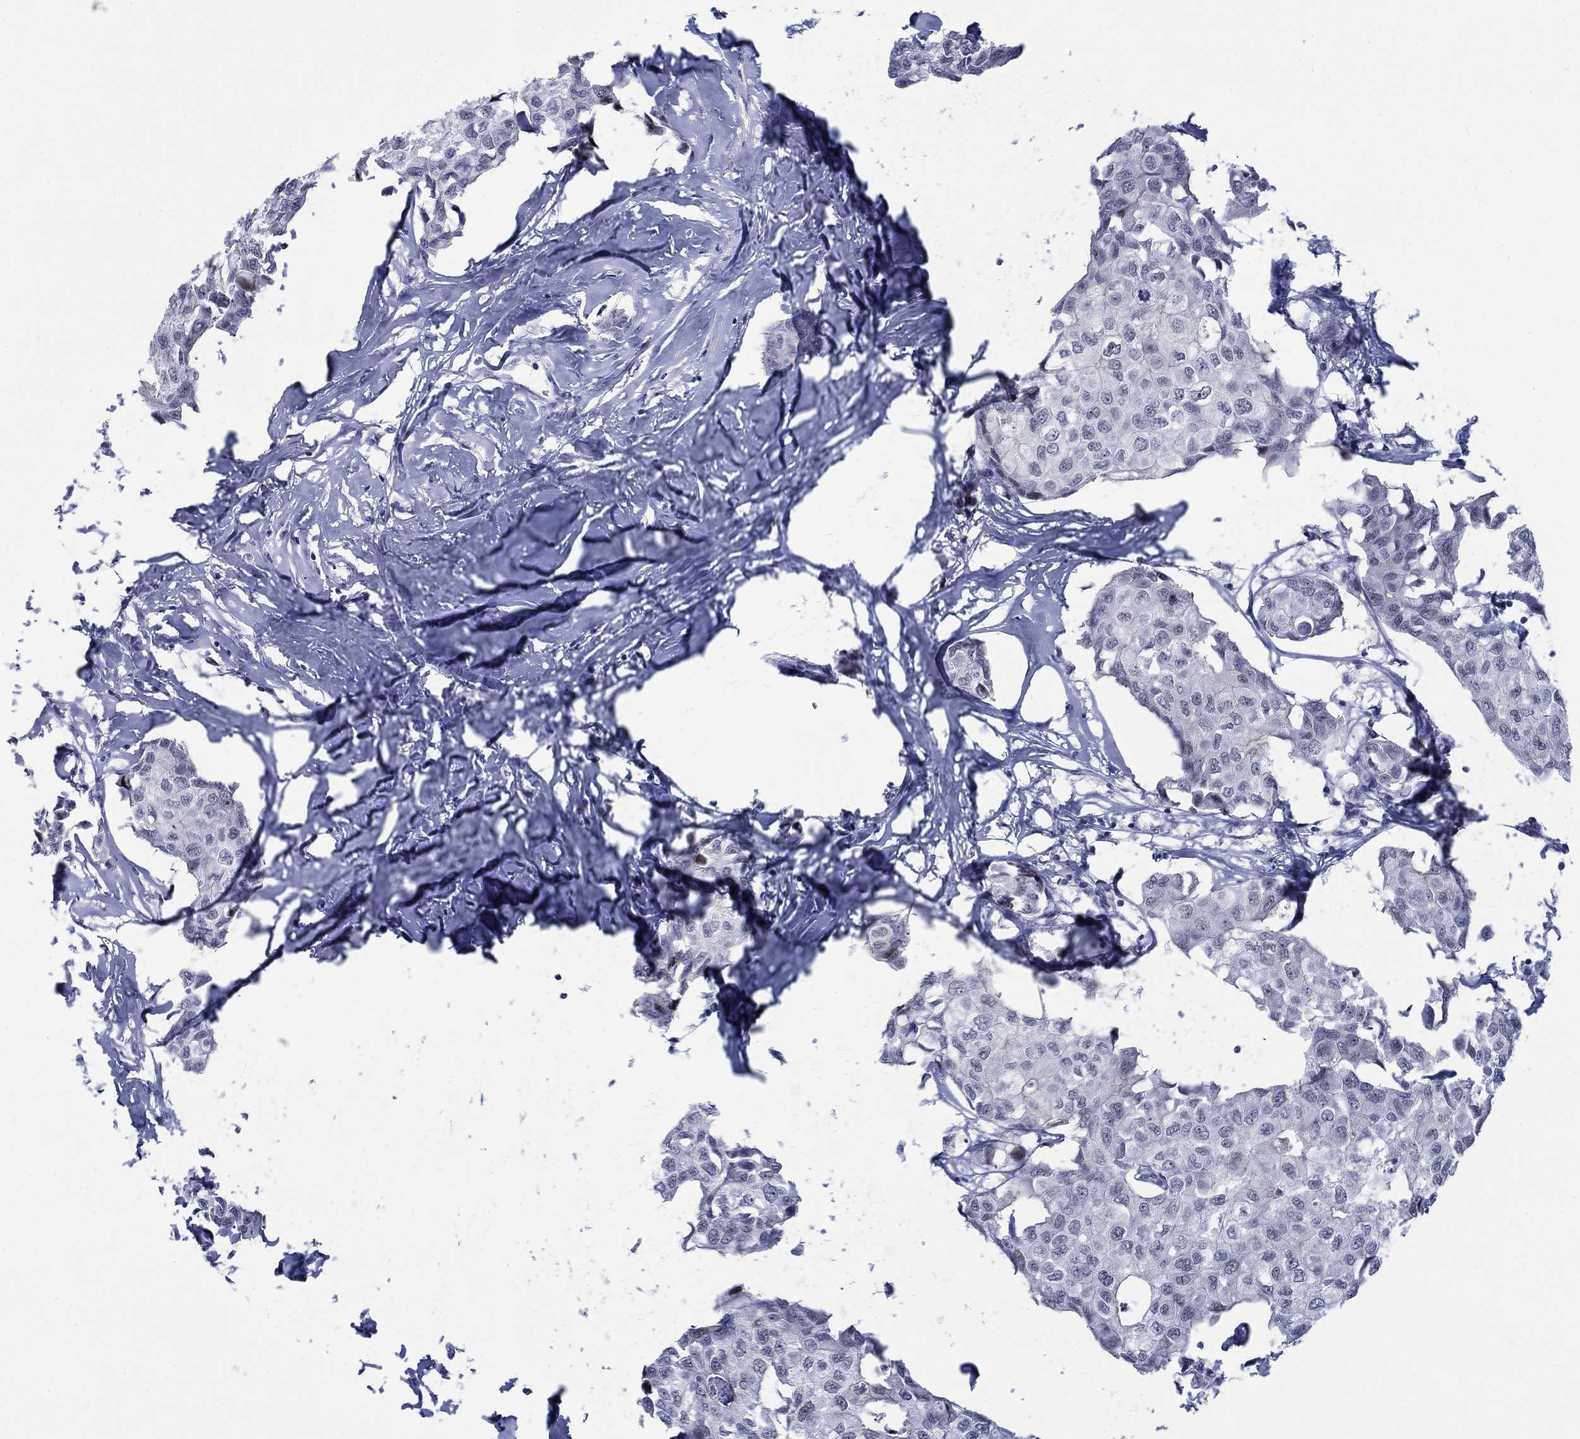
{"staining": {"intensity": "negative", "quantity": "none", "location": "none"}, "tissue": "breast cancer", "cell_type": "Tumor cells", "image_type": "cancer", "snomed": [{"axis": "morphology", "description": "Duct carcinoma"}, {"axis": "topography", "description": "Breast"}], "caption": "High power microscopy histopathology image of an immunohistochemistry micrograph of breast cancer (invasive ductal carcinoma), revealing no significant expression in tumor cells.", "gene": "NEU3", "patient": {"sex": "female", "age": 80}}